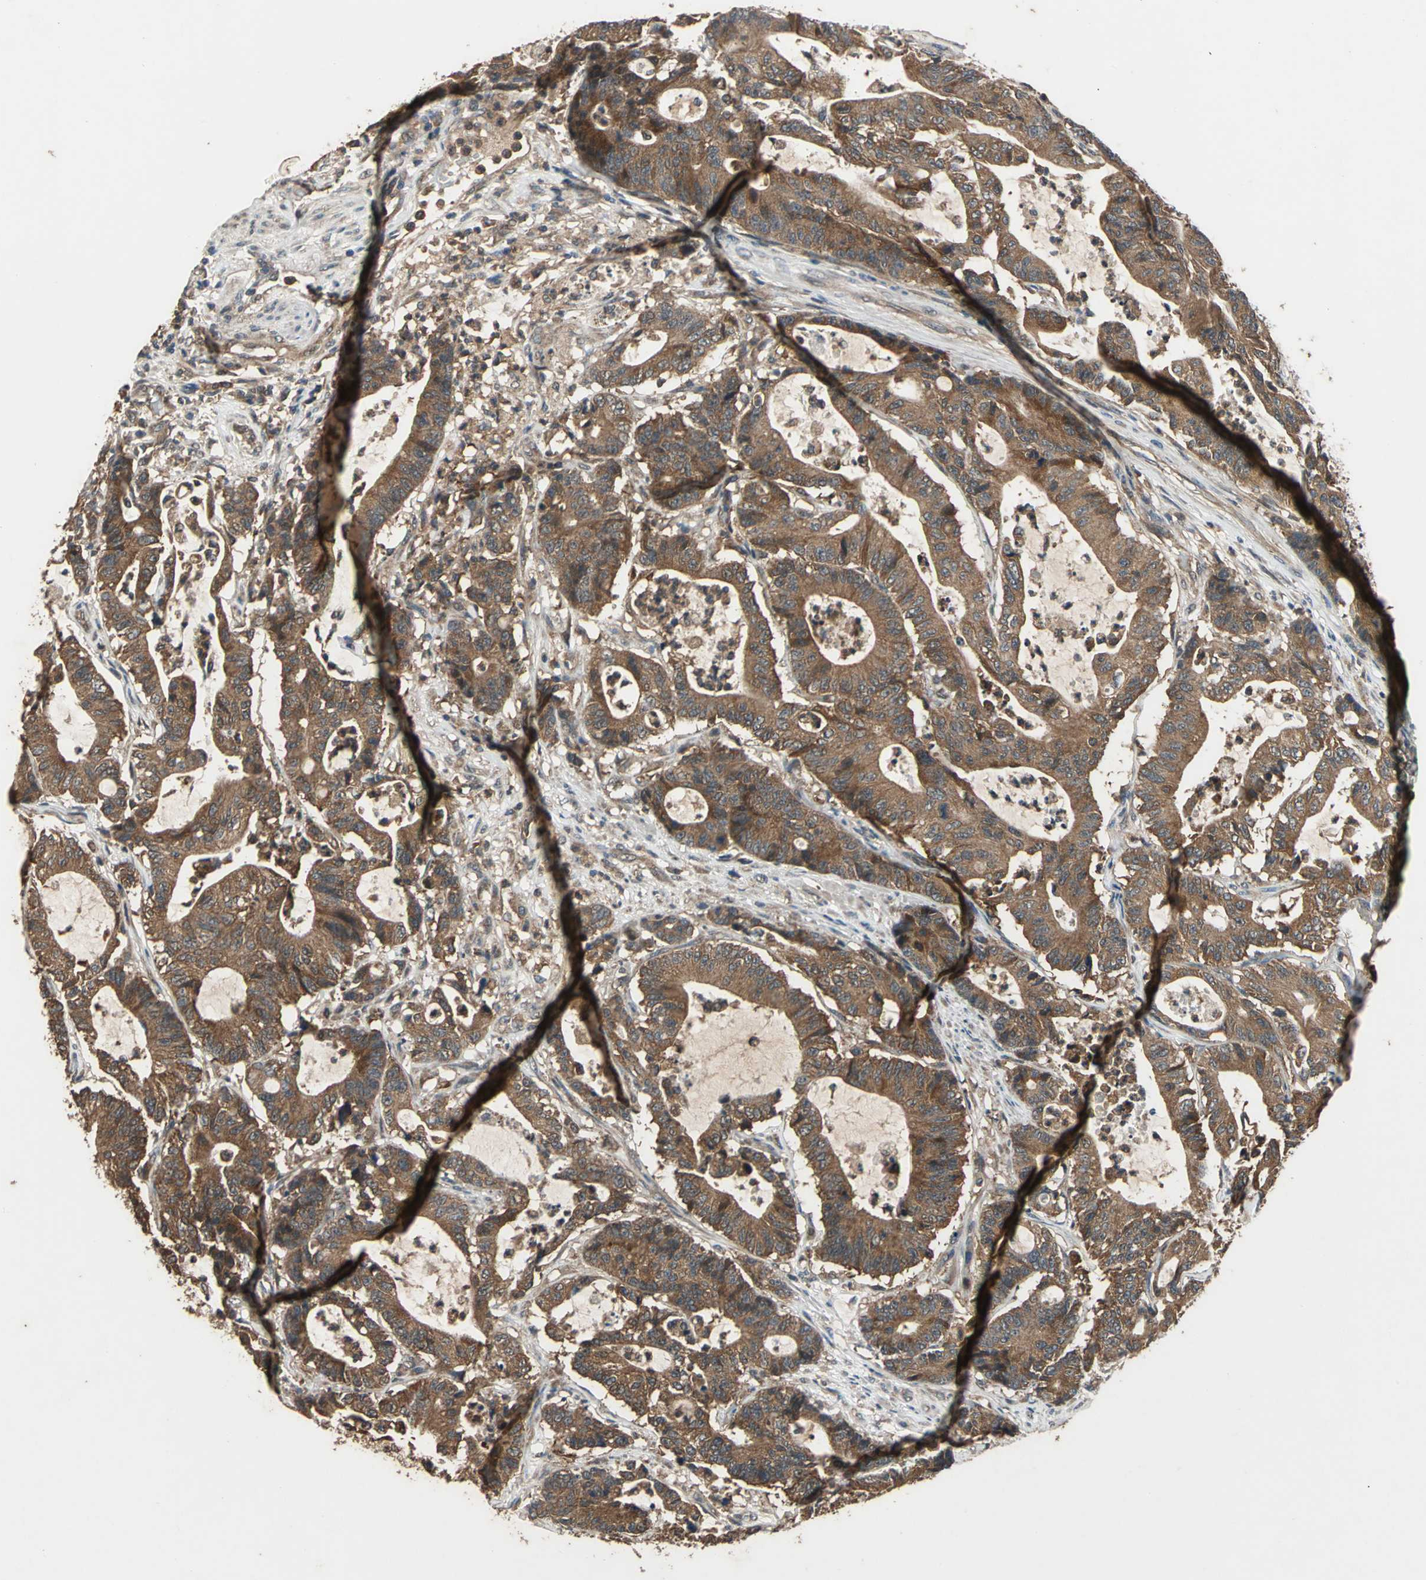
{"staining": {"intensity": "strong", "quantity": ">75%", "location": "cytoplasmic/membranous"}, "tissue": "colorectal cancer", "cell_type": "Tumor cells", "image_type": "cancer", "snomed": [{"axis": "morphology", "description": "Adenocarcinoma, NOS"}, {"axis": "topography", "description": "Colon"}], "caption": "IHC of colorectal adenocarcinoma exhibits high levels of strong cytoplasmic/membranous expression in about >75% of tumor cells.", "gene": "ZNF608", "patient": {"sex": "female", "age": 84}}